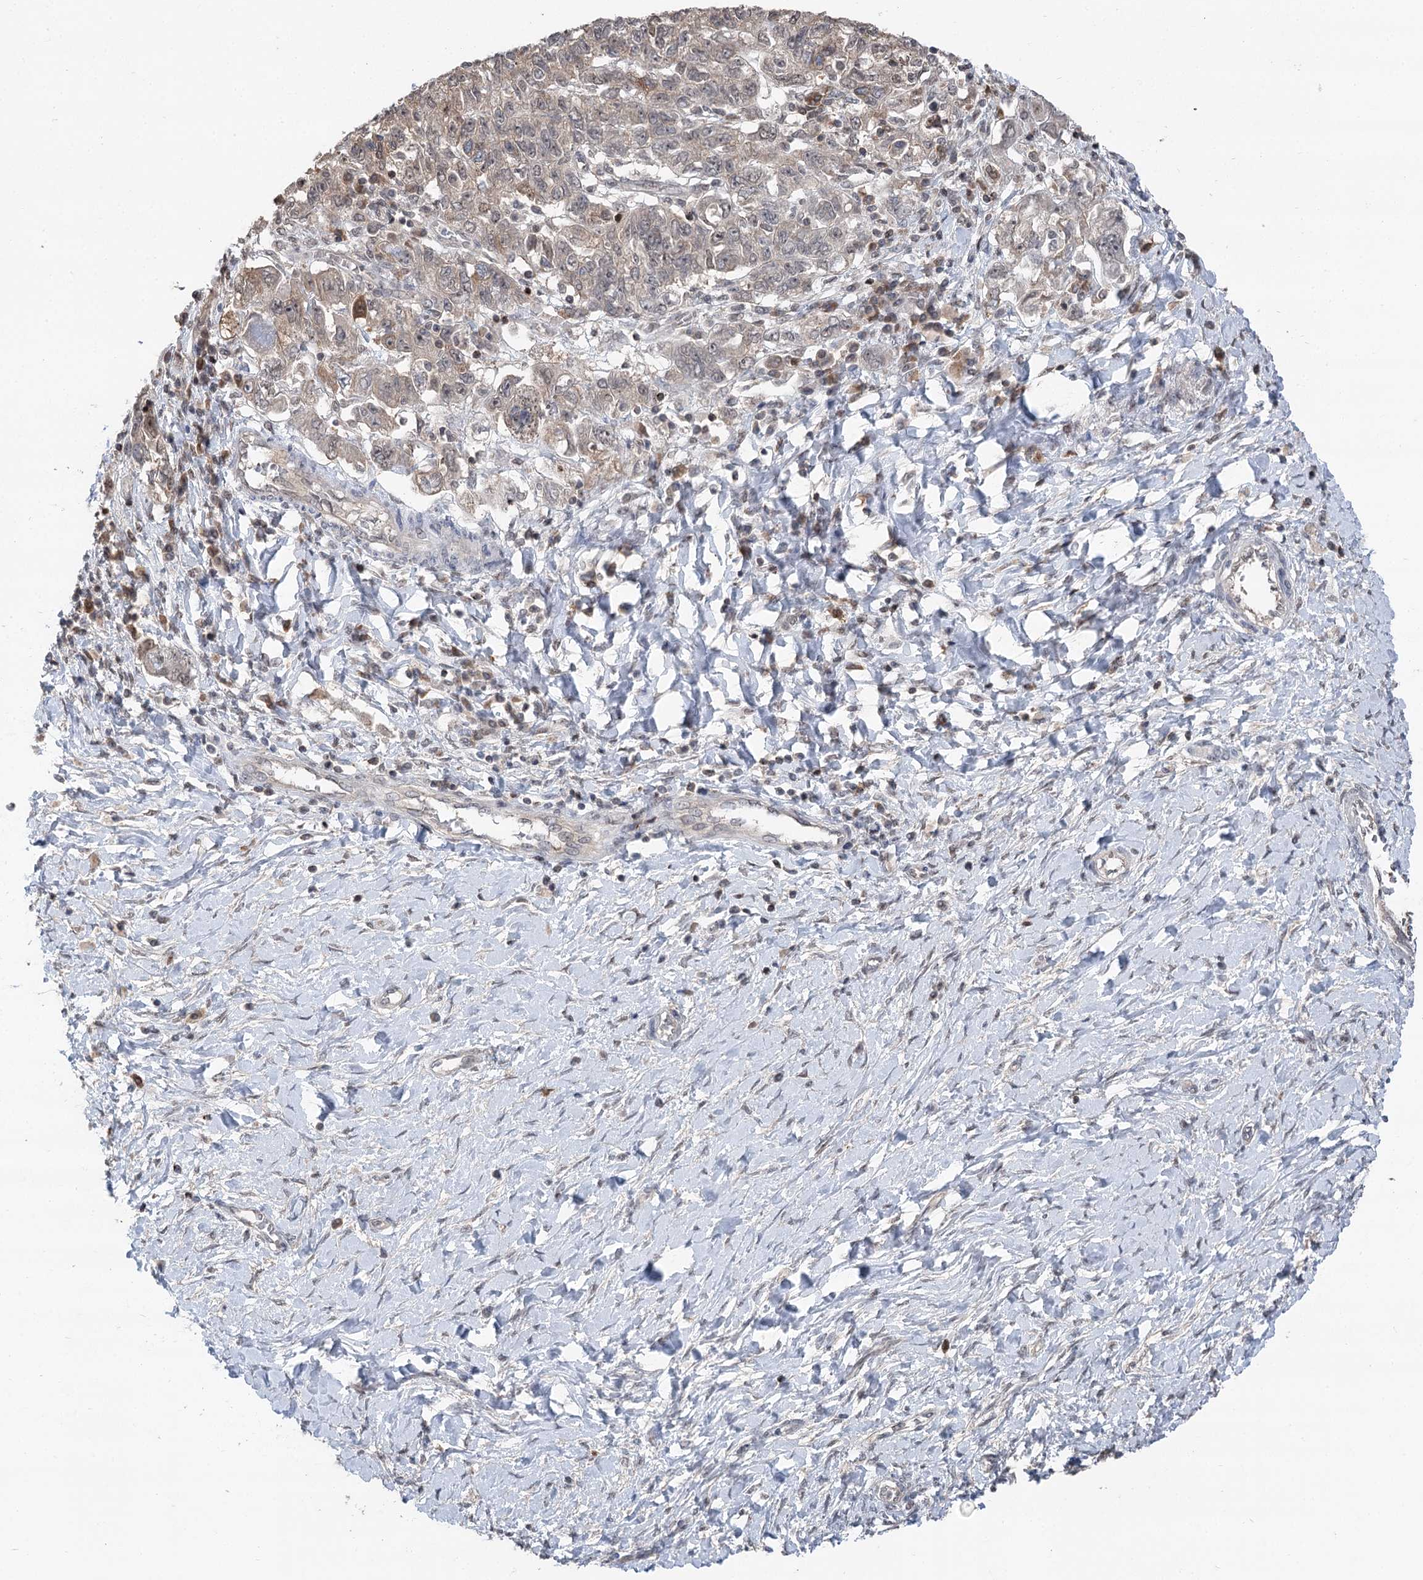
{"staining": {"intensity": "weak", "quantity": ">75%", "location": "cytoplasmic/membranous"}, "tissue": "ovarian cancer", "cell_type": "Tumor cells", "image_type": "cancer", "snomed": [{"axis": "morphology", "description": "Carcinoma, NOS"}, {"axis": "morphology", "description": "Cystadenocarcinoma, serous, NOS"}, {"axis": "topography", "description": "Ovary"}], "caption": "Tumor cells show low levels of weak cytoplasmic/membranous staining in about >75% of cells in human carcinoma (ovarian).", "gene": "CCSER2", "patient": {"sex": "female", "age": 69}}